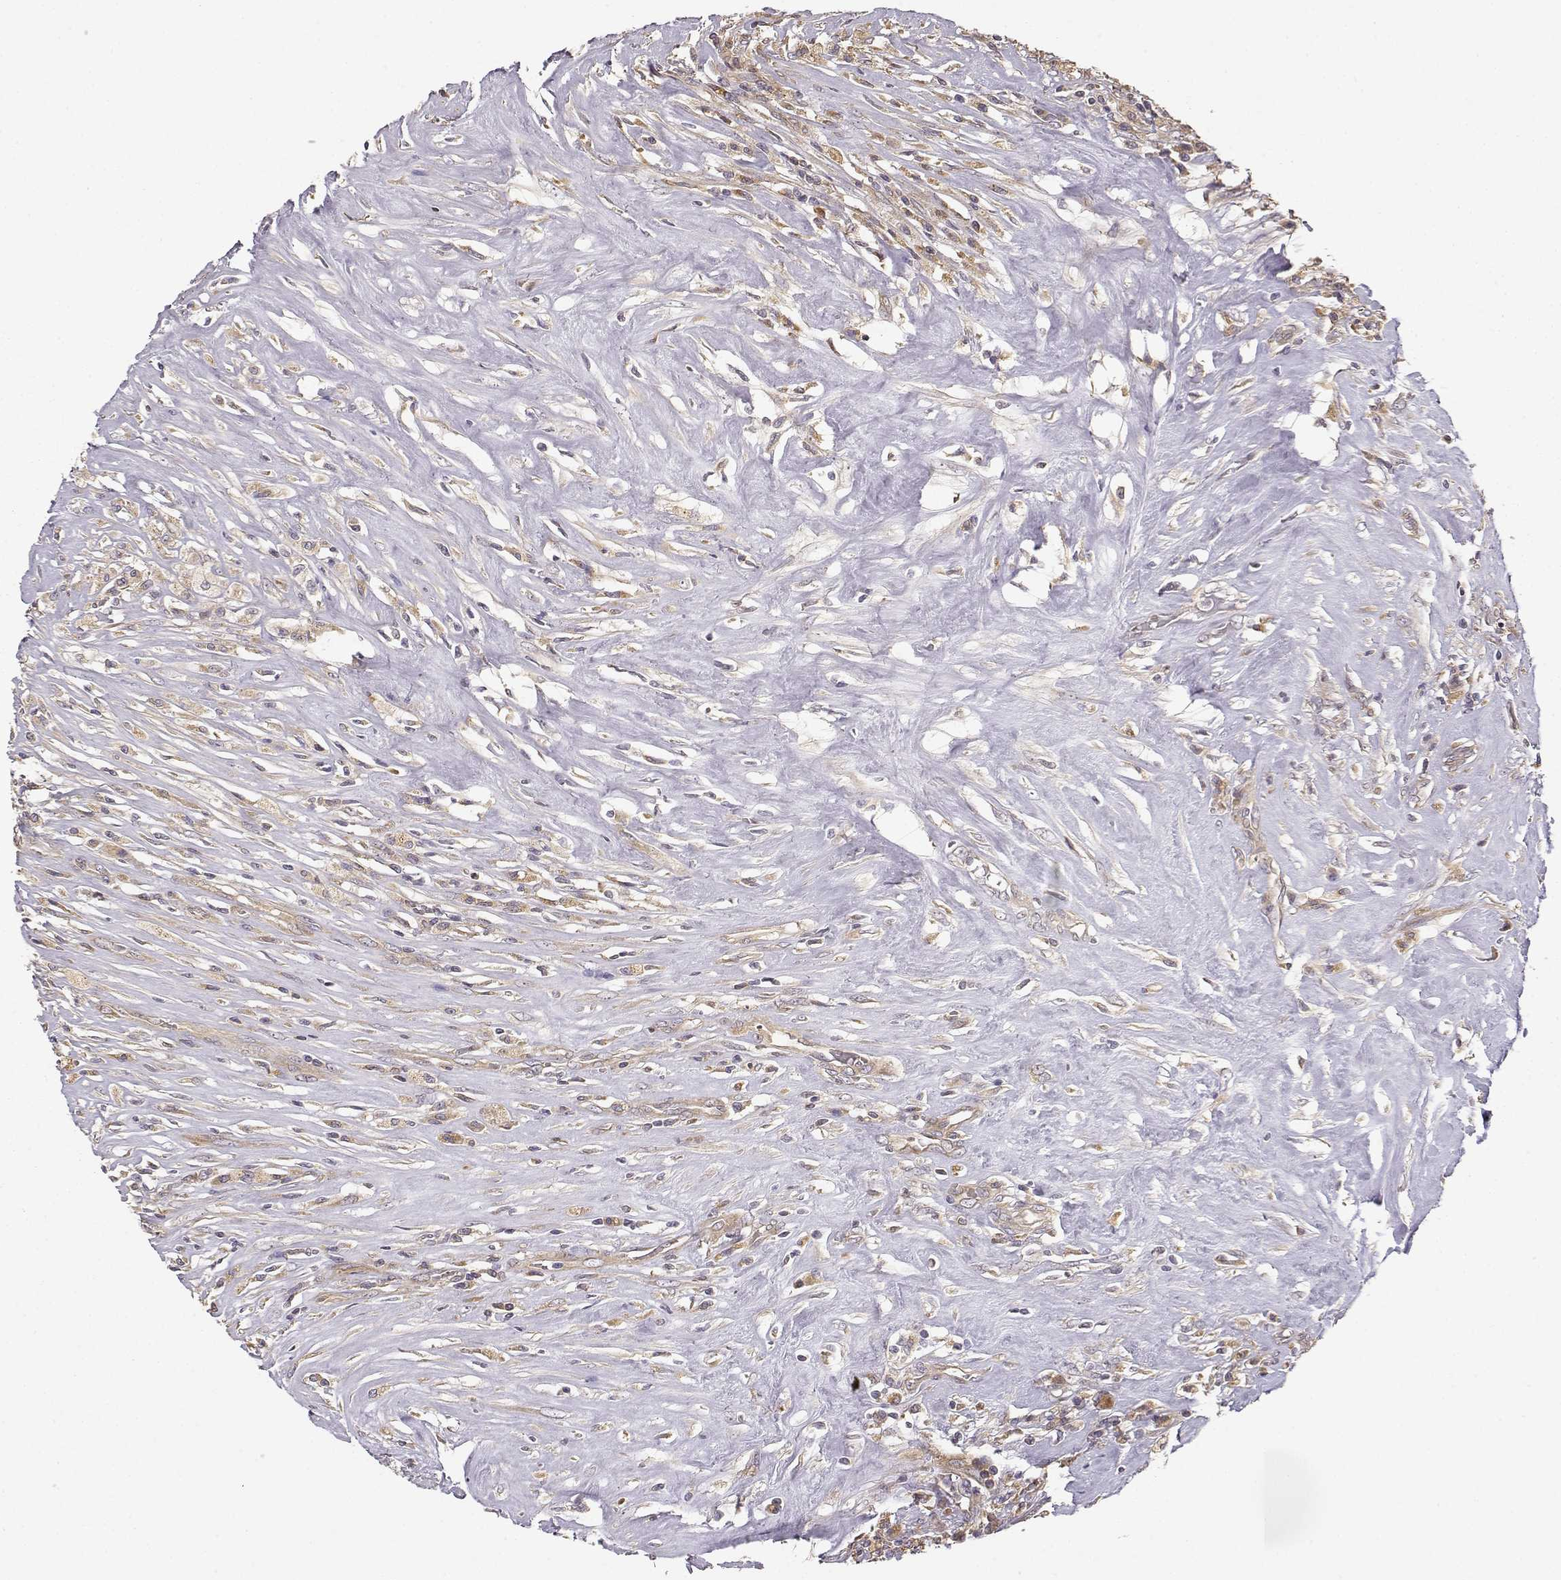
{"staining": {"intensity": "weak", "quantity": ">75%", "location": "cytoplasmic/membranous"}, "tissue": "testis cancer", "cell_type": "Tumor cells", "image_type": "cancer", "snomed": [{"axis": "morphology", "description": "Necrosis, NOS"}, {"axis": "morphology", "description": "Carcinoma, Embryonal, NOS"}, {"axis": "topography", "description": "Testis"}], "caption": "A histopathology image showing weak cytoplasmic/membranous expression in about >75% of tumor cells in testis cancer, as visualized by brown immunohistochemical staining.", "gene": "CRIM1", "patient": {"sex": "male", "age": 19}}